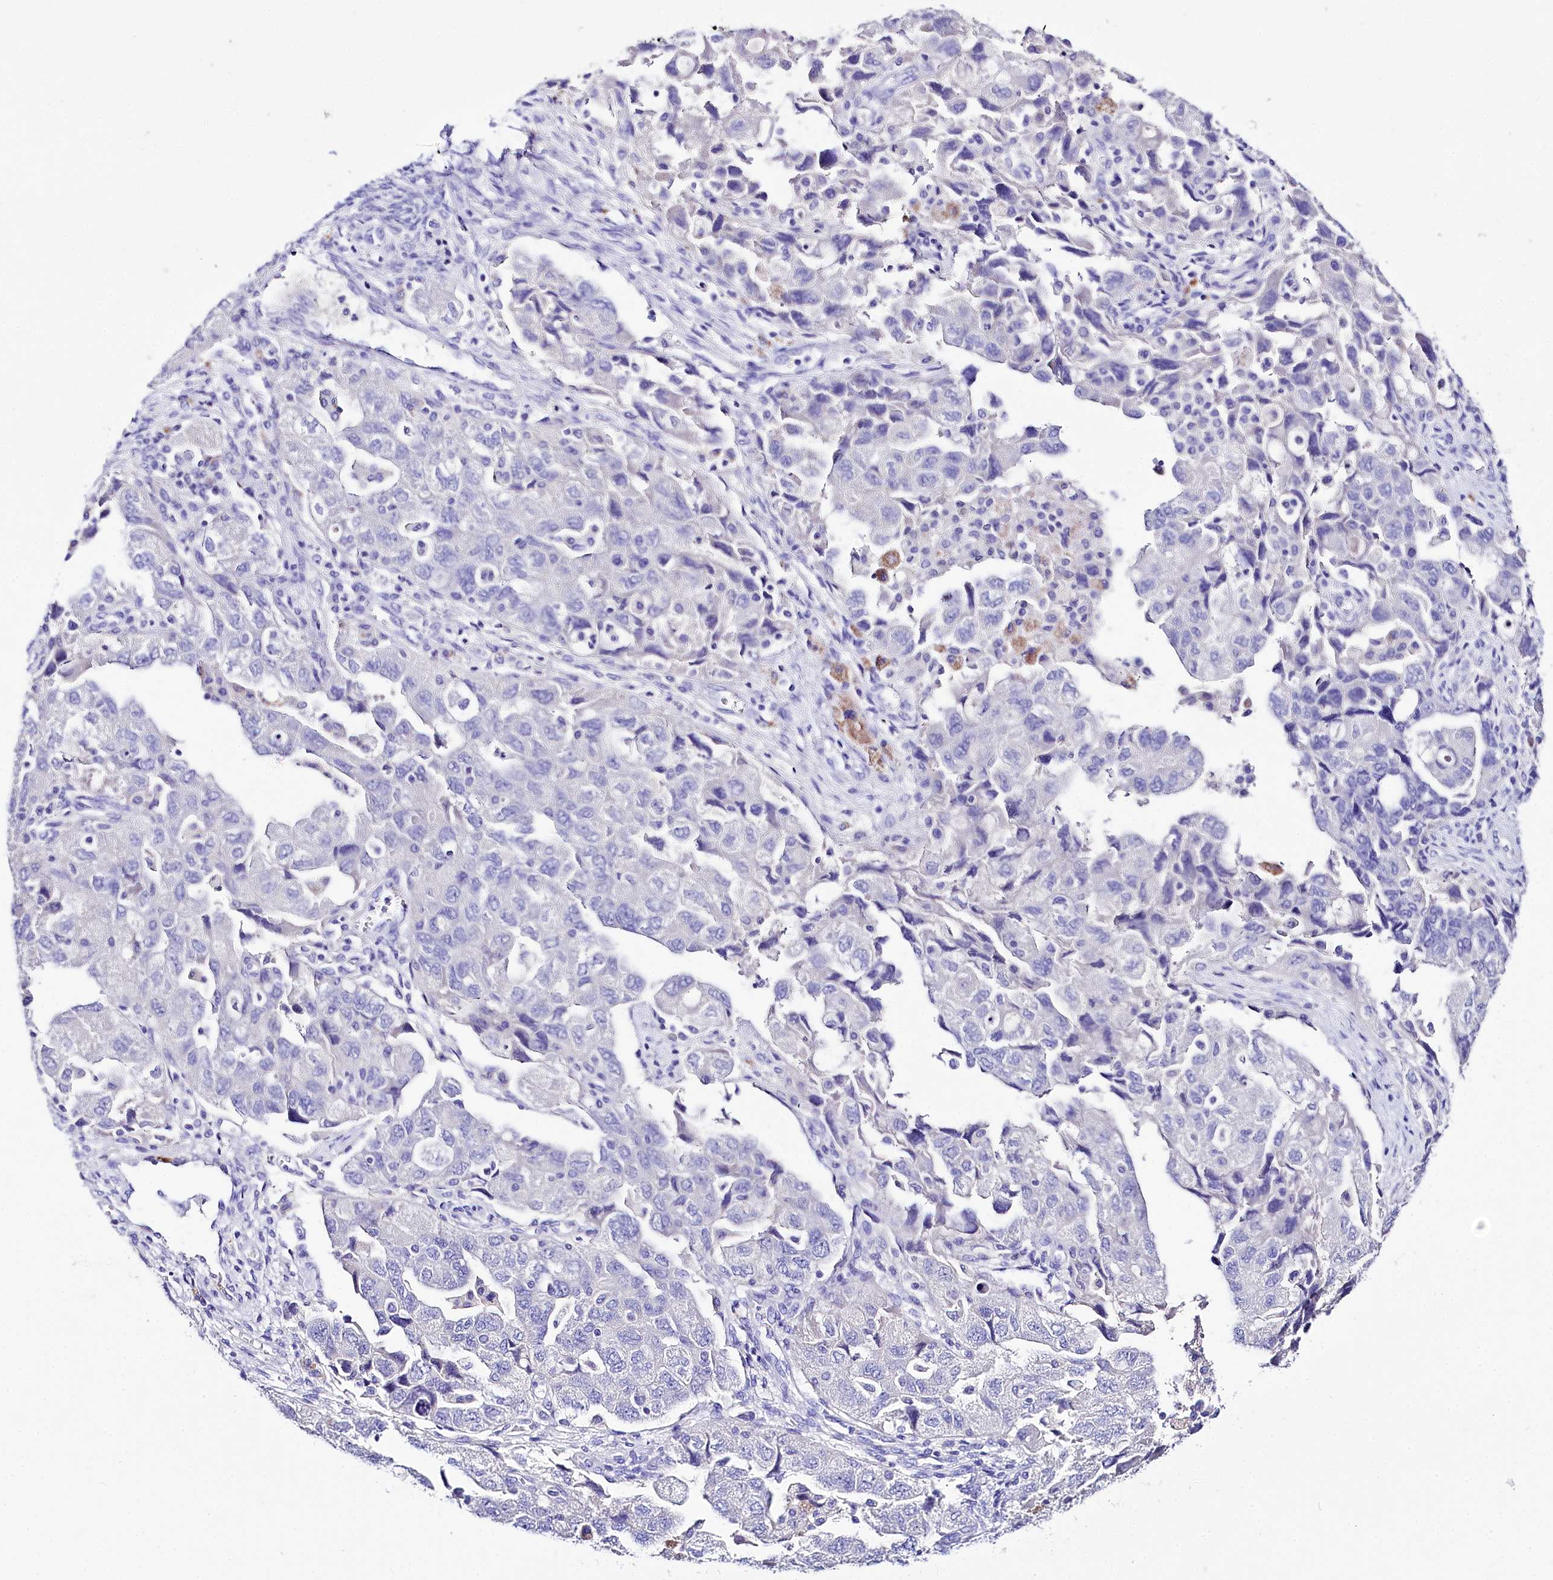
{"staining": {"intensity": "negative", "quantity": "none", "location": "none"}, "tissue": "ovarian cancer", "cell_type": "Tumor cells", "image_type": "cancer", "snomed": [{"axis": "morphology", "description": "Carcinoma, NOS"}, {"axis": "morphology", "description": "Cystadenocarcinoma, serous, NOS"}, {"axis": "topography", "description": "Ovary"}], "caption": "High magnification brightfield microscopy of ovarian cancer stained with DAB (3,3'-diaminobenzidine) (brown) and counterstained with hematoxylin (blue): tumor cells show no significant positivity.", "gene": "A2ML1", "patient": {"sex": "female", "age": 69}}